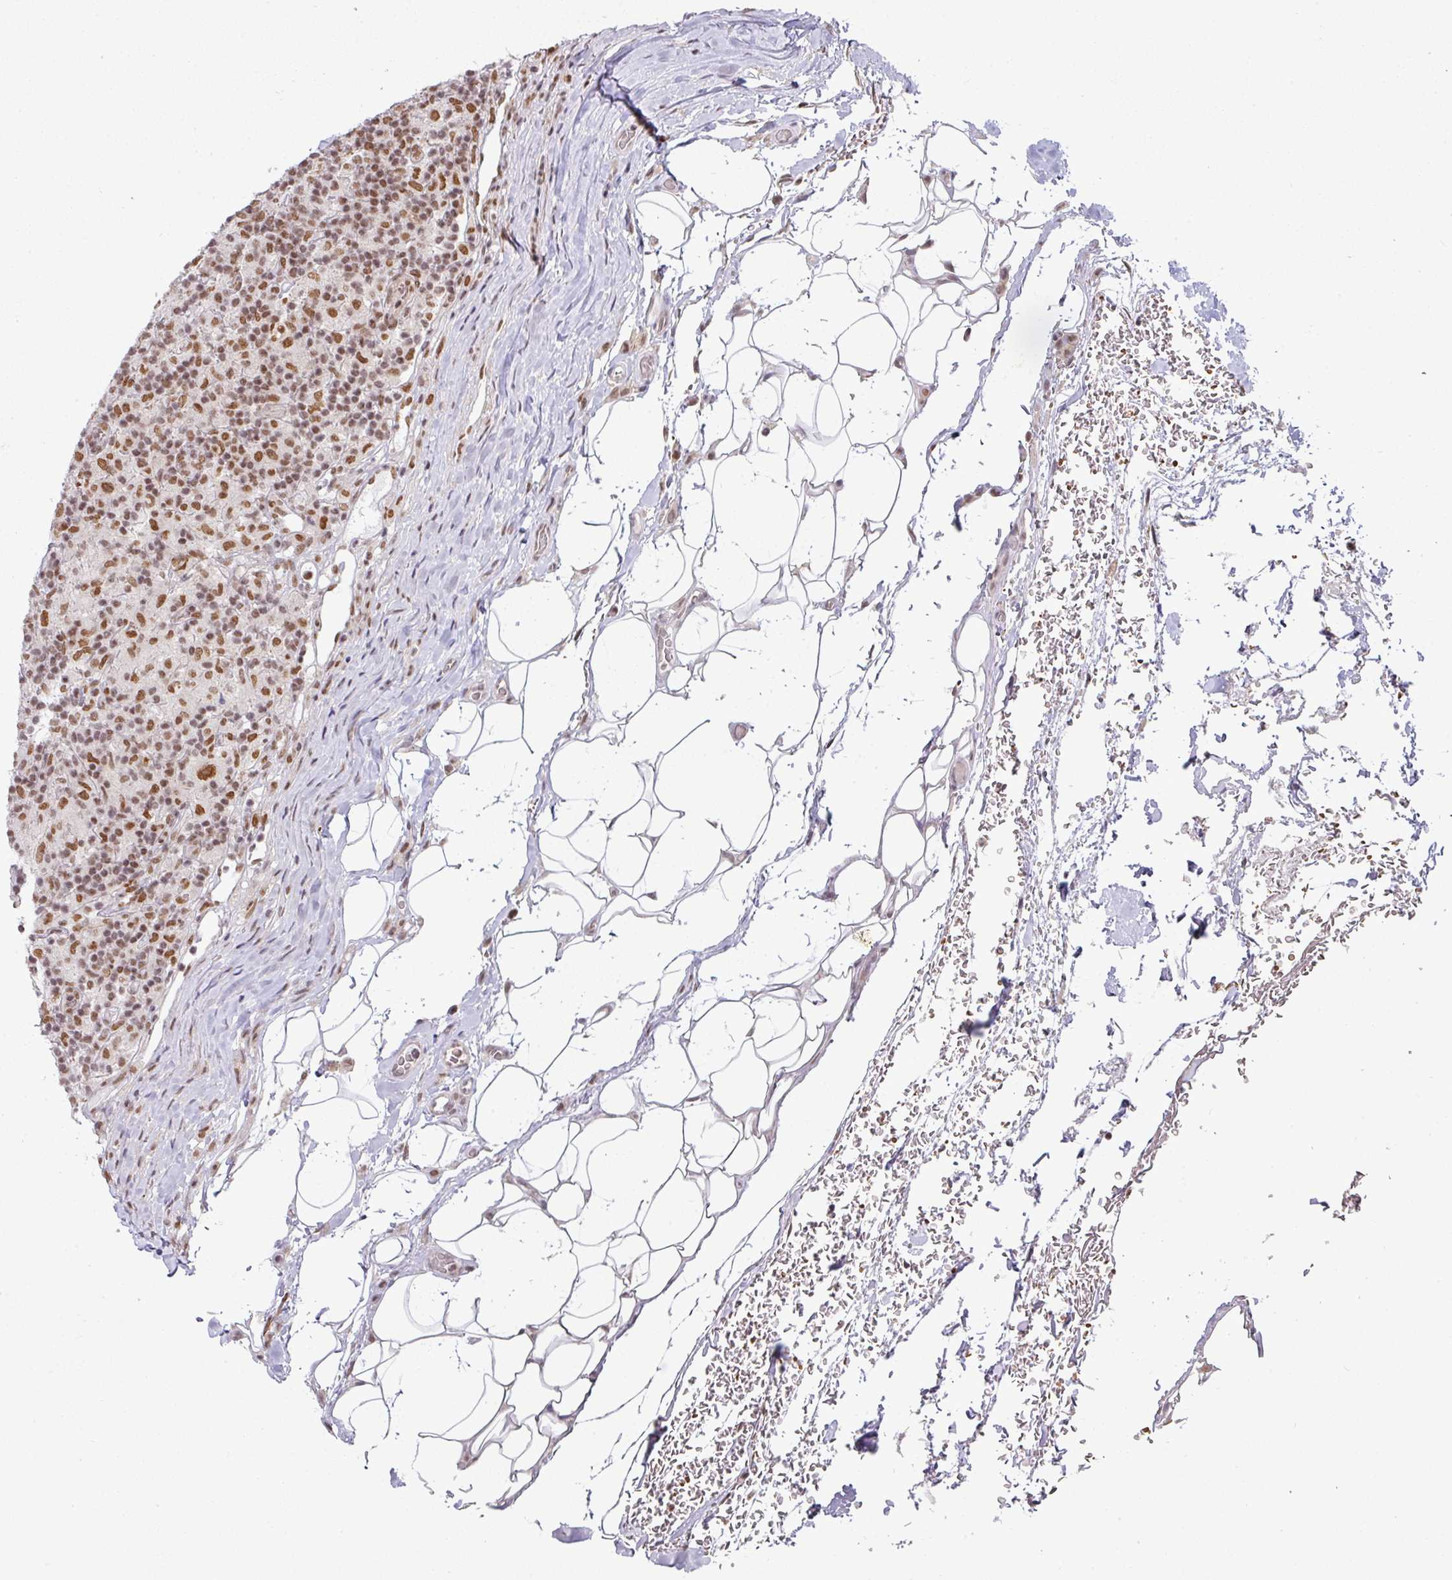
{"staining": {"intensity": "strong", "quantity": ">75%", "location": "nuclear"}, "tissue": "lymphoma", "cell_type": "Tumor cells", "image_type": "cancer", "snomed": [{"axis": "morphology", "description": "Hodgkin's disease, NOS"}, {"axis": "topography", "description": "Lymph node"}], "caption": "An immunohistochemistry histopathology image of tumor tissue is shown. Protein staining in brown highlights strong nuclear positivity in Hodgkin's disease within tumor cells.", "gene": "NCOA5", "patient": {"sex": "male", "age": 70}}